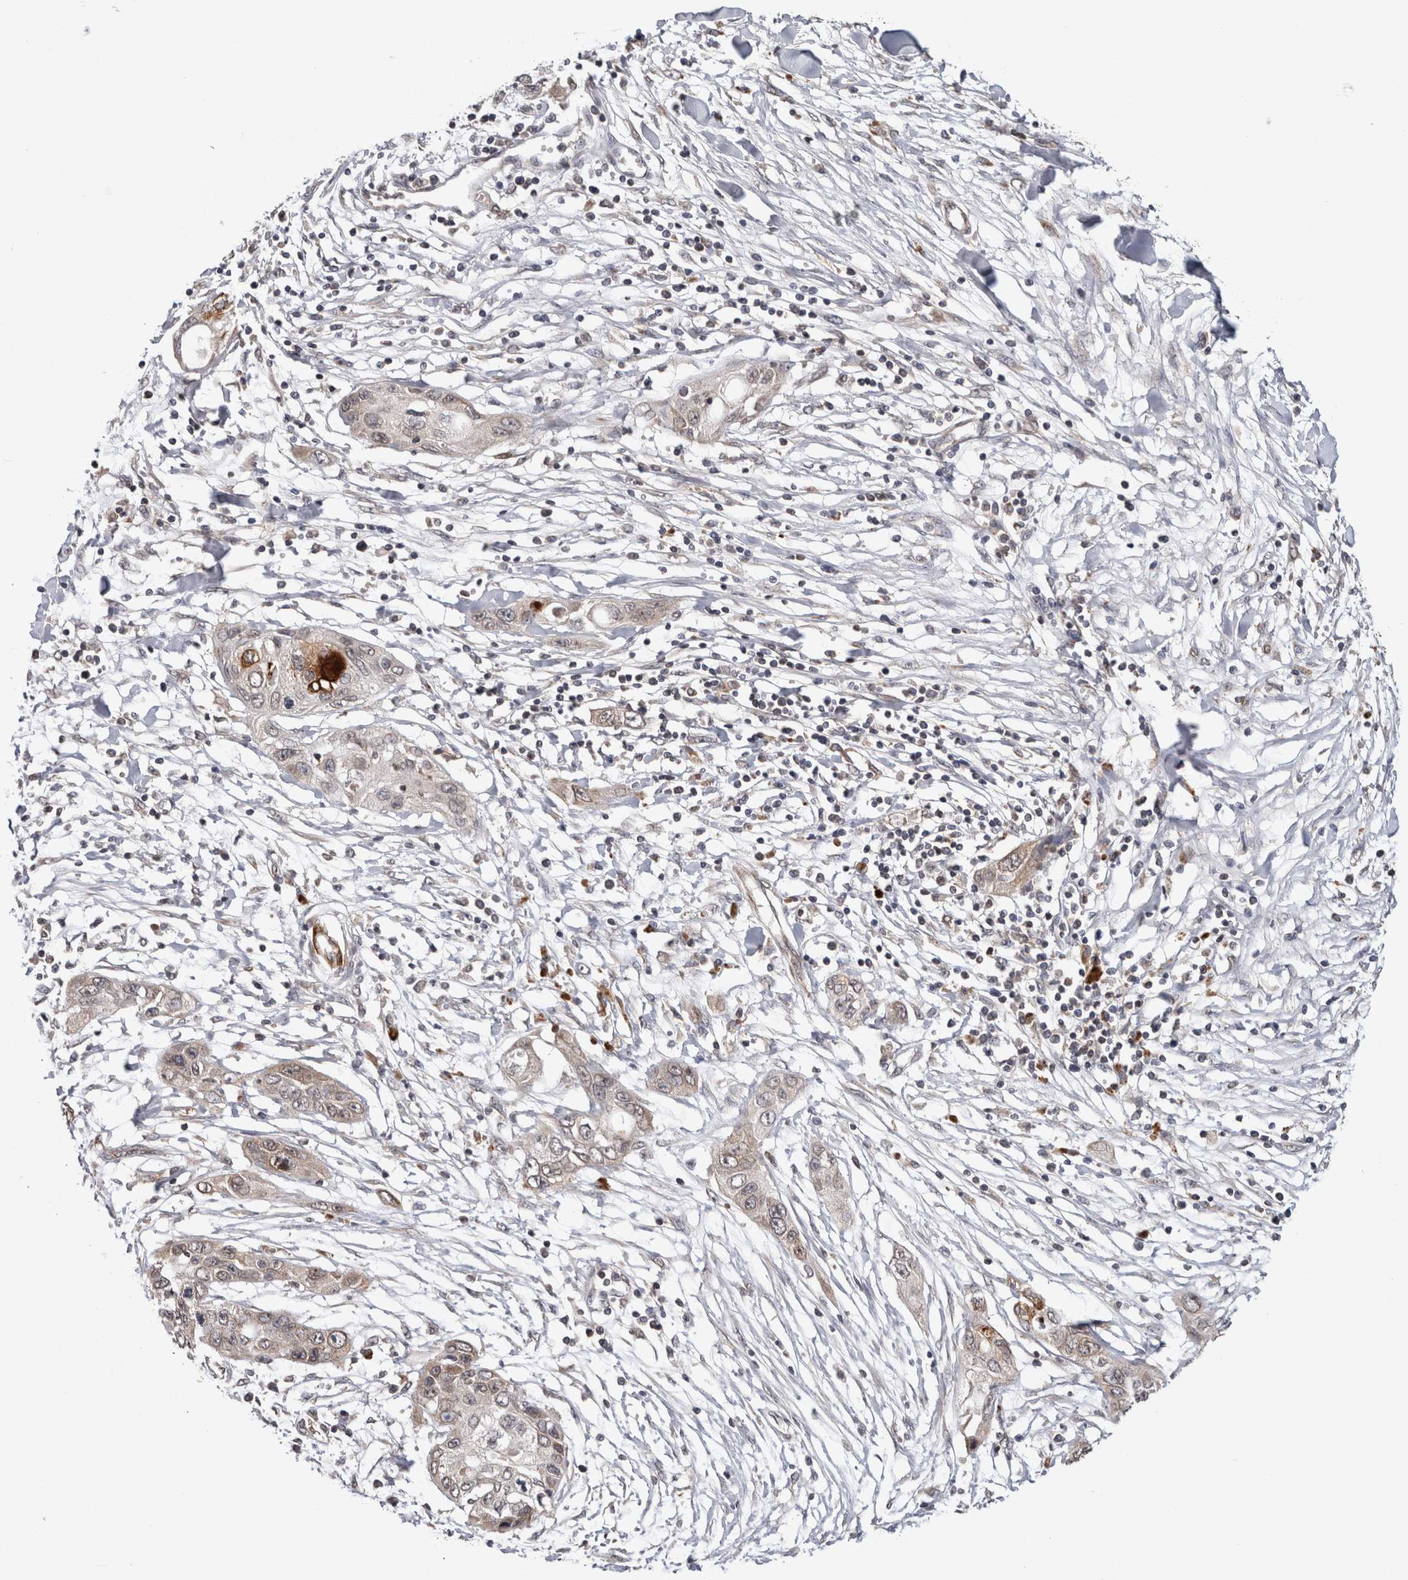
{"staining": {"intensity": "weak", "quantity": "<25%", "location": "cytoplasmic/membranous"}, "tissue": "pancreatic cancer", "cell_type": "Tumor cells", "image_type": "cancer", "snomed": [{"axis": "morphology", "description": "Adenocarcinoma, NOS"}, {"axis": "topography", "description": "Pancreas"}], "caption": "Tumor cells show no significant staining in pancreatic adenocarcinoma.", "gene": "HMOX2", "patient": {"sex": "female", "age": 70}}